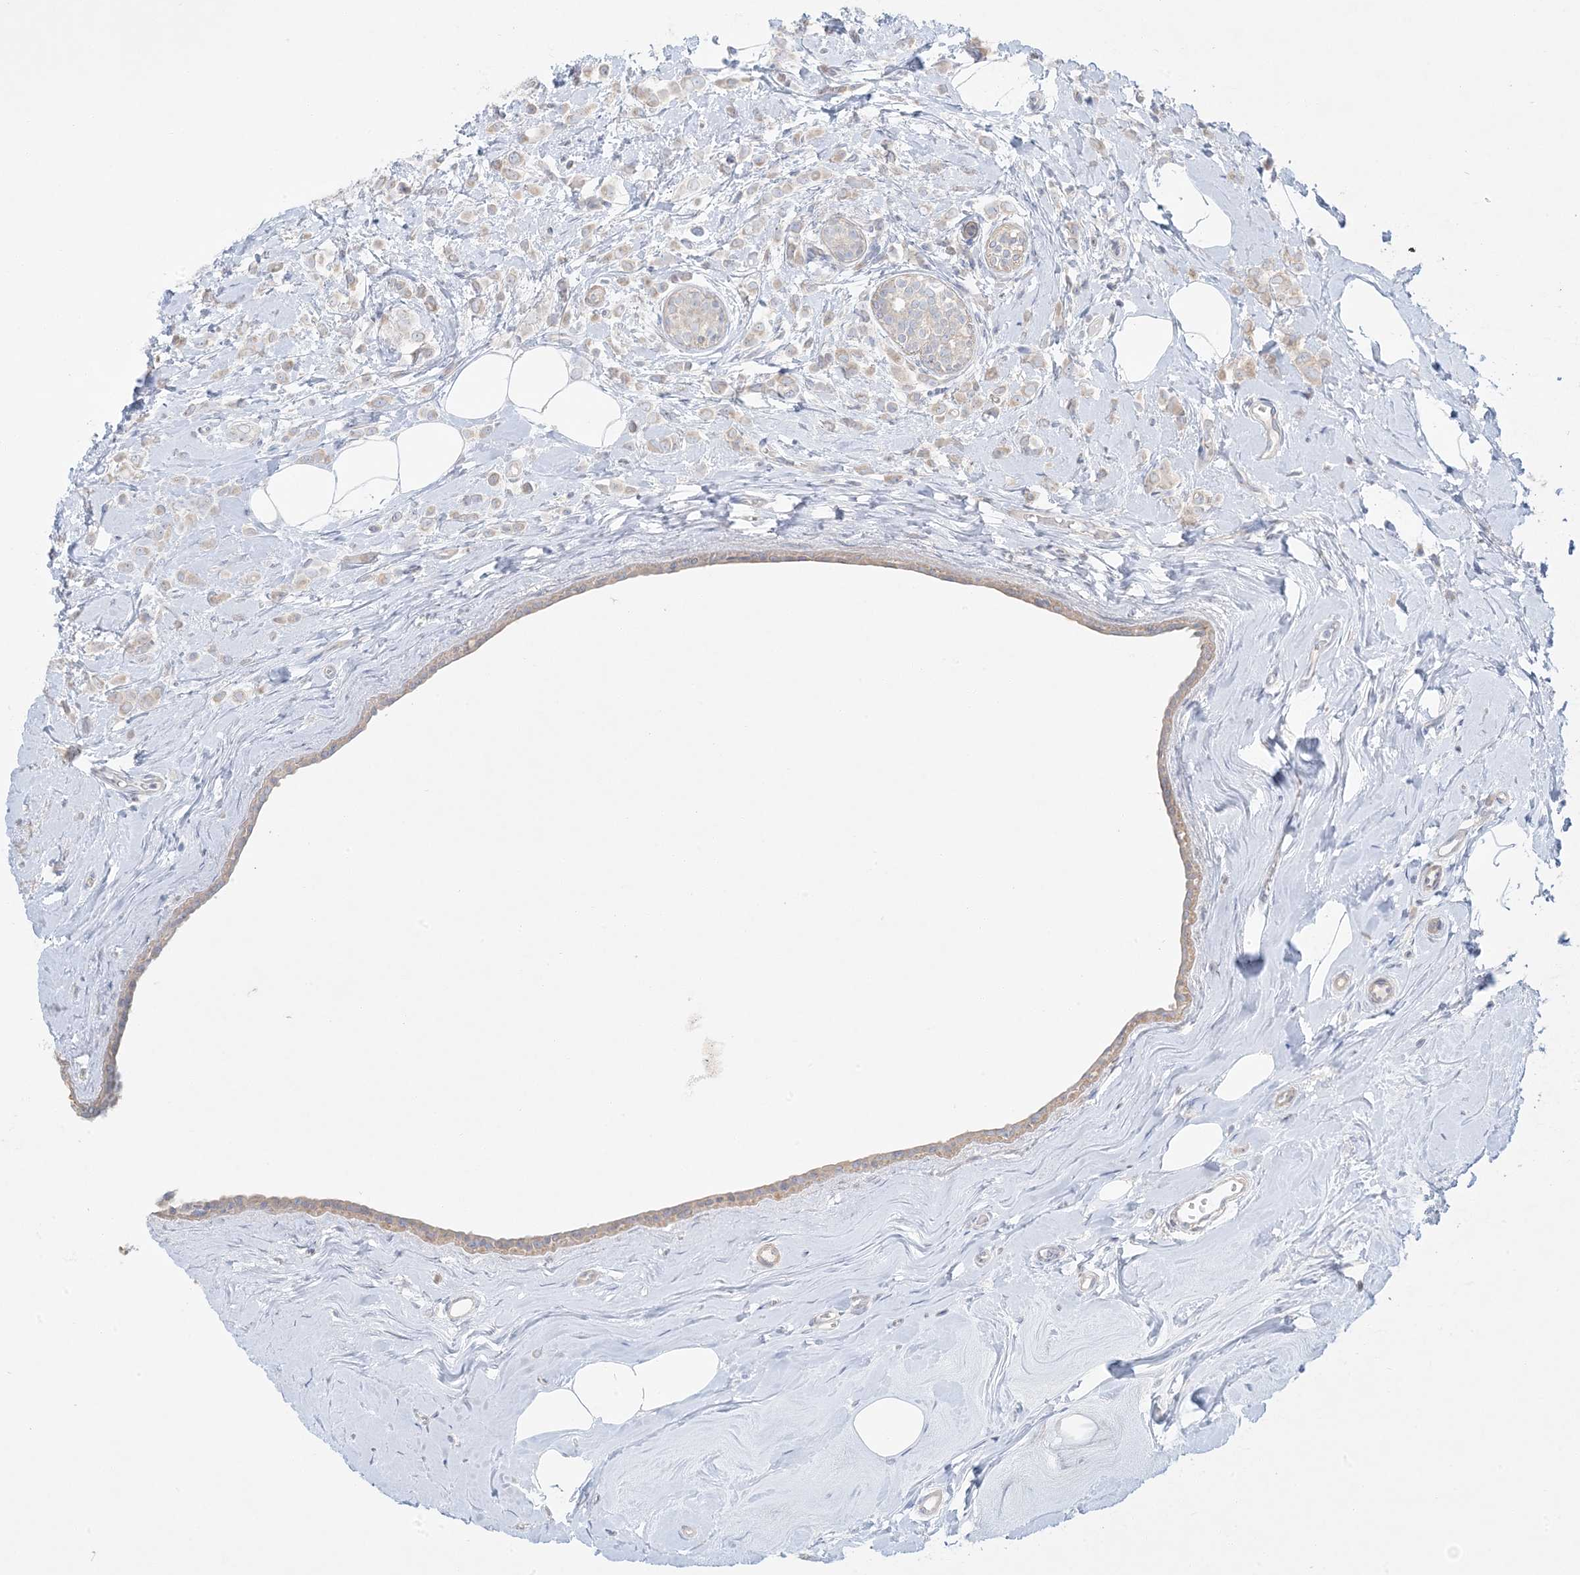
{"staining": {"intensity": "weak", "quantity": "<25%", "location": "cytoplasmic/membranous"}, "tissue": "breast cancer", "cell_type": "Tumor cells", "image_type": "cancer", "snomed": [{"axis": "morphology", "description": "Lobular carcinoma"}, {"axis": "topography", "description": "Breast"}], "caption": "Immunohistochemistry (IHC) of human lobular carcinoma (breast) exhibits no positivity in tumor cells.", "gene": "FAM184A", "patient": {"sex": "female", "age": 47}}